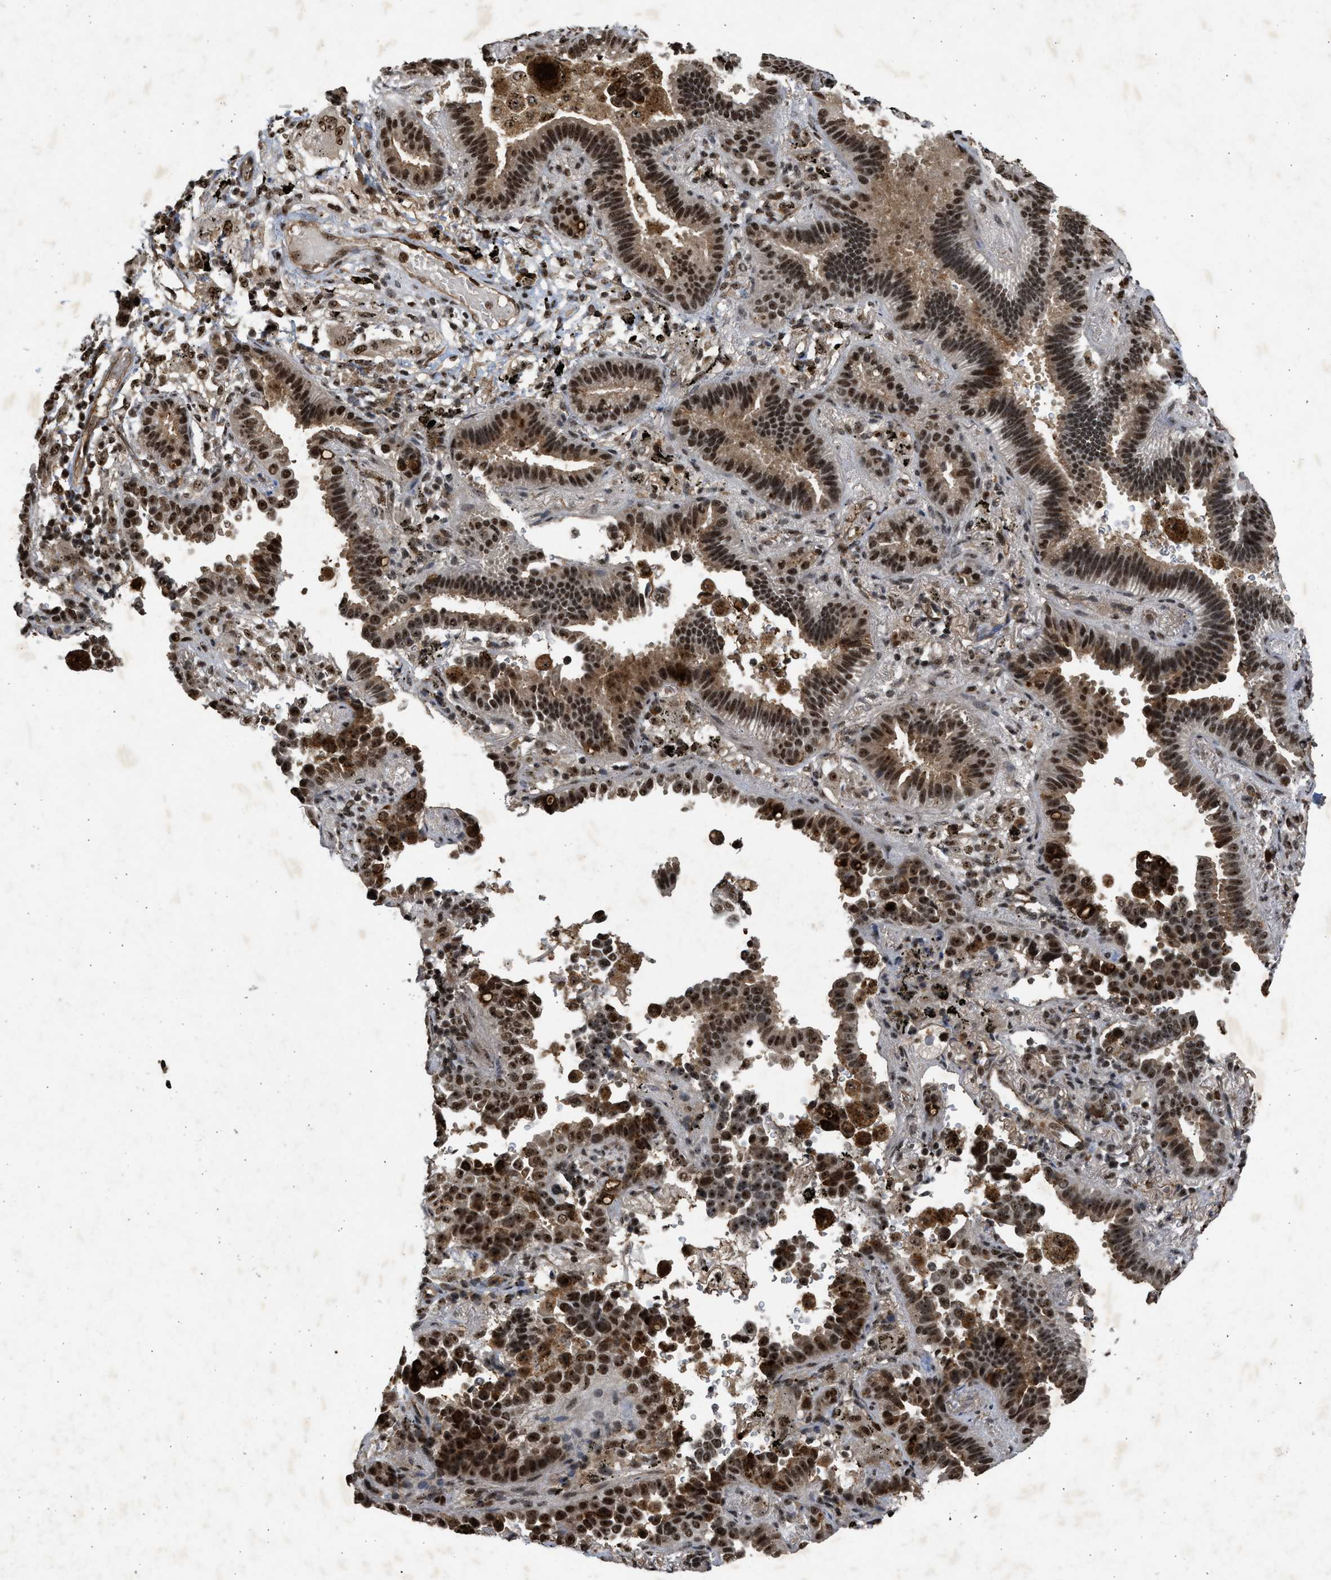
{"staining": {"intensity": "strong", "quantity": ">75%", "location": "cytoplasmic/membranous,nuclear"}, "tissue": "lung cancer", "cell_type": "Tumor cells", "image_type": "cancer", "snomed": [{"axis": "morphology", "description": "Normal tissue, NOS"}, {"axis": "morphology", "description": "Adenocarcinoma, NOS"}, {"axis": "topography", "description": "Lung"}], "caption": "Lung cancer tissue demonstrates strong cytoplasmic/membranous and nuclear staining in approximately >75% of tumor cells, visualized by immunohistochemistry. Using DAB (3,3'-diaminobenzidine) (brown) and hematoxylin (blue) stains, captured at high magnification using brightfield microscopy.", "gene": "TFDP2", "patient": {"sex": "male", "age": 59}}